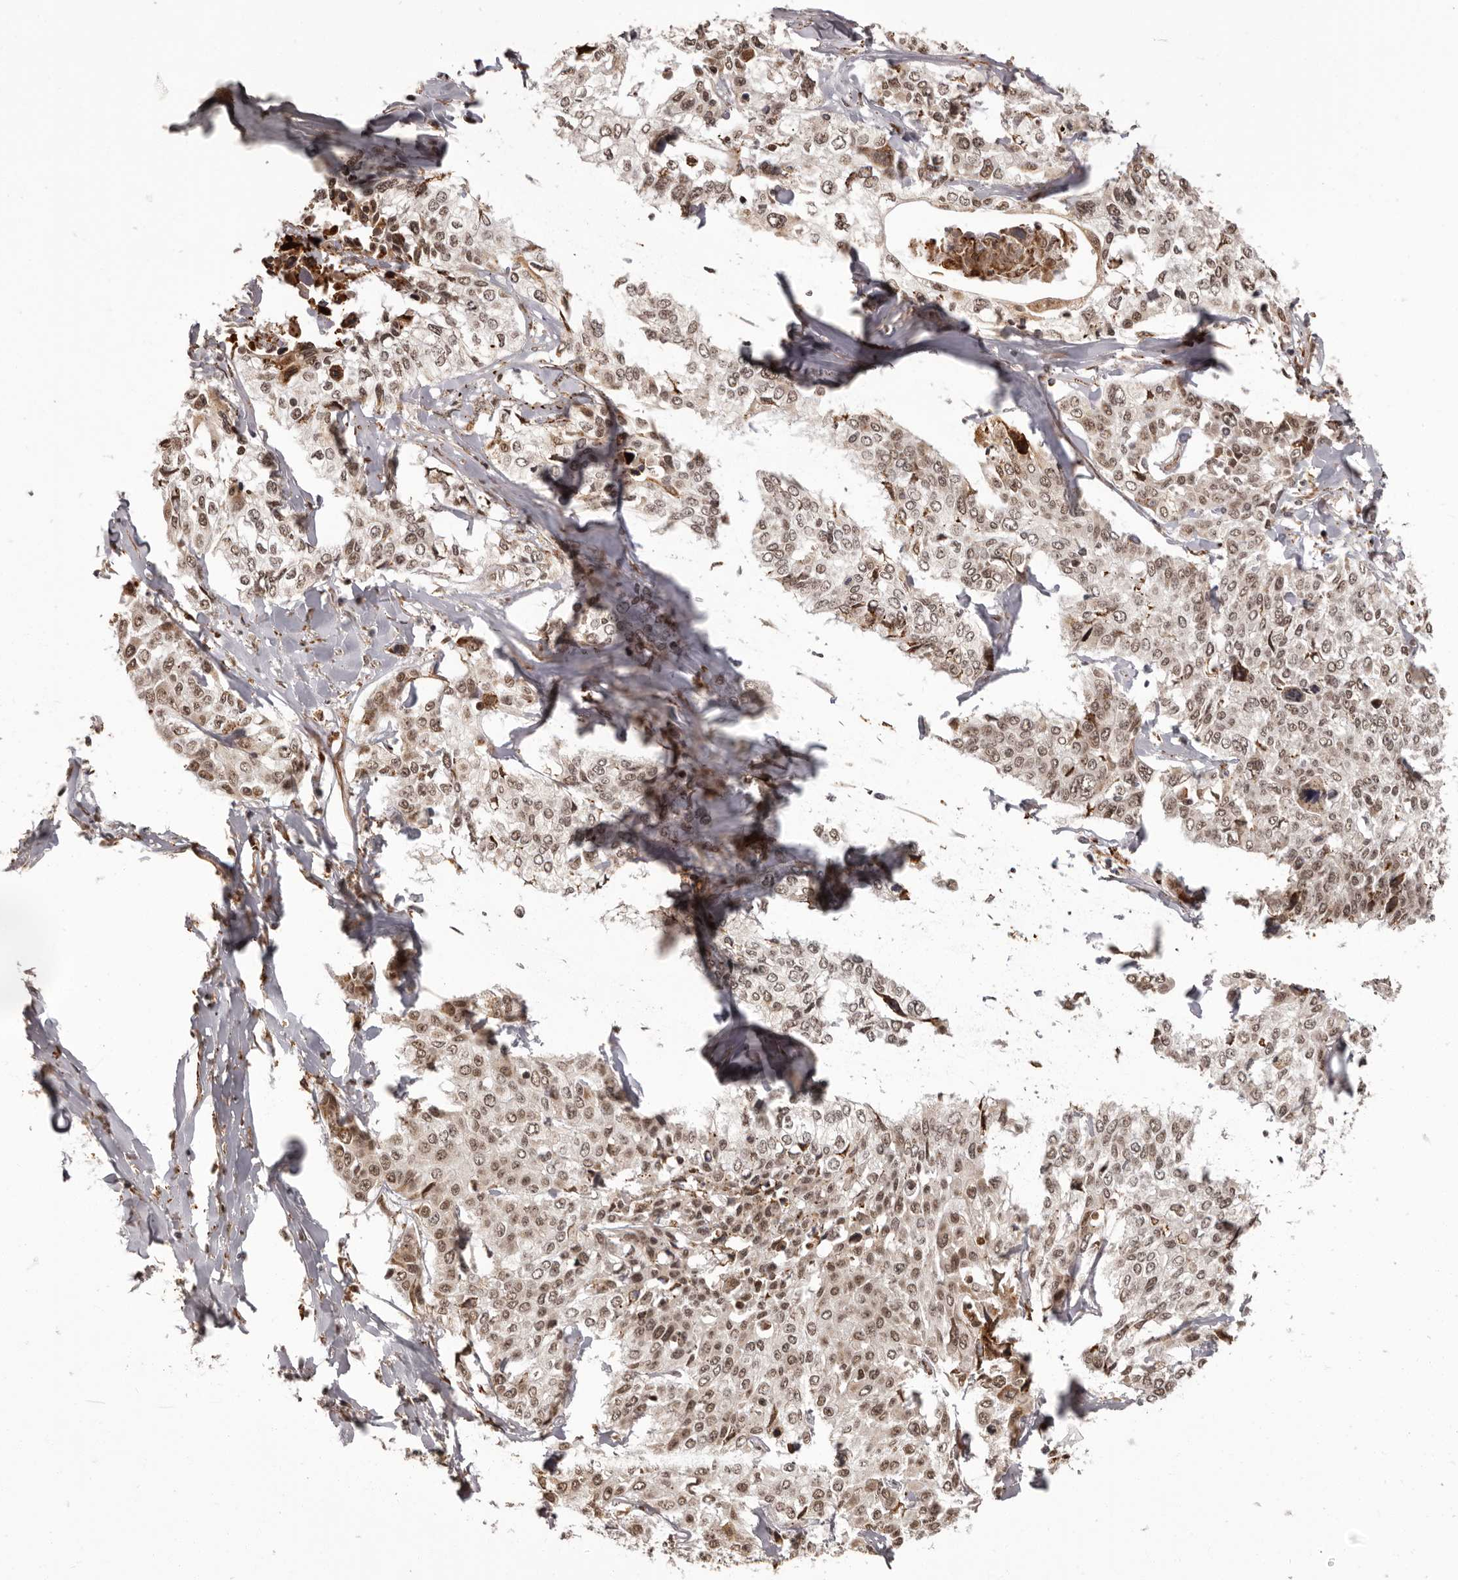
{"staining": {"intensity": "moderate", "quantity": ">75%", "location": "nuclear"}, "tissue": "cervical cancer", "cell_type": "Tumor cells", "image_type": "cancer", "snomed": [{"axis": "morphology", "description": "Squamous cell carcinoma, NOS"}, {"axis": "topography", "description": "Cervix"}], "caption": "DAB (3,3'-diaminobenzidine) immunohistochemical staining of human squamous cell carcinoma (cervical) shows moderate nuclear protein staining in about >75% of tumor cells.", "gene": "IL32", "patient": {"sex": "female", "age": 31}}